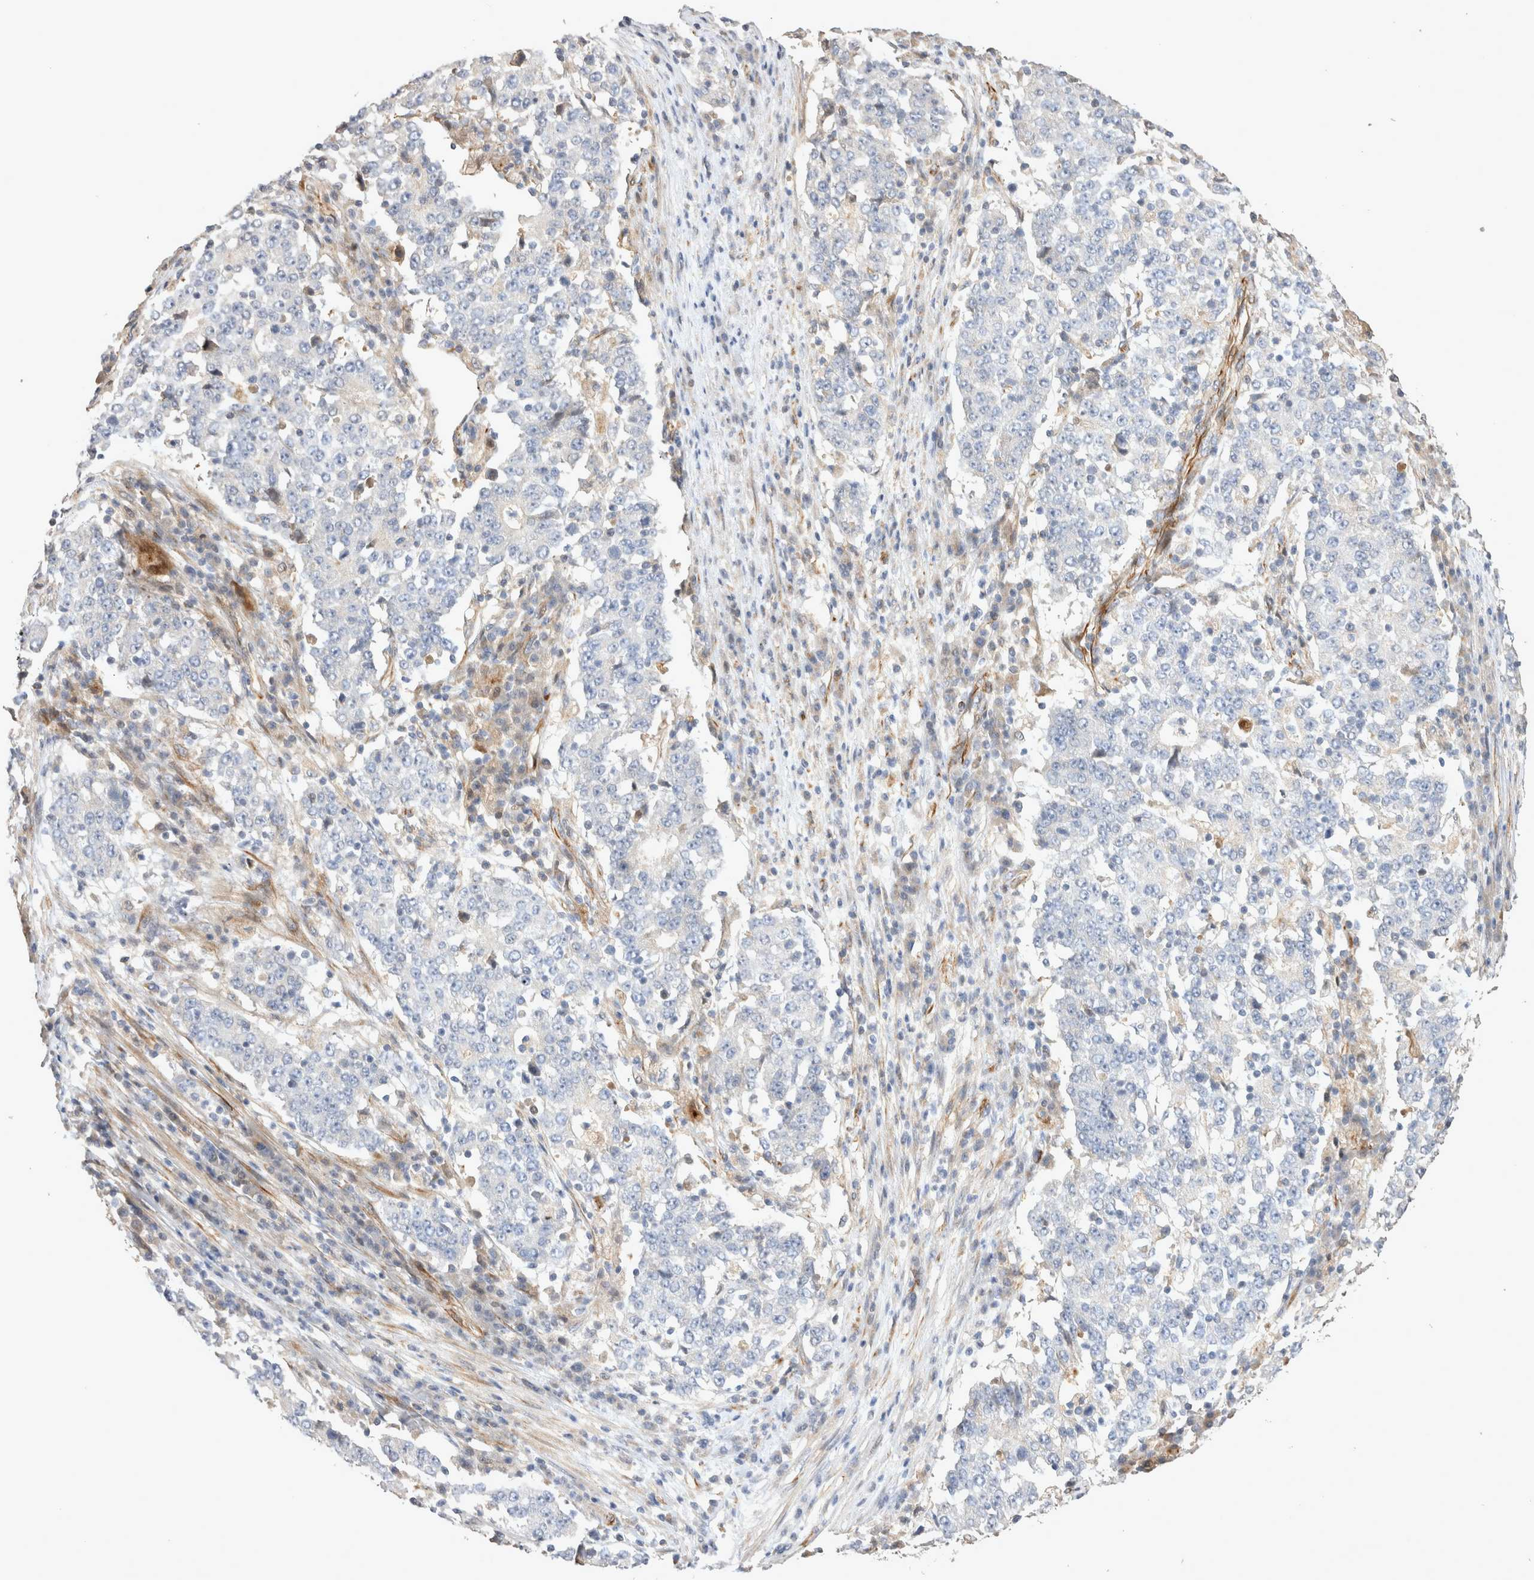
{"staining": {"intensity": "negative", "quantity": "none", "location": "none"}, "tissue": "stomach cancer", "cell_type": "Tumor cells", "image_type": "cancer", "snomed": [{"axis": "morphology", "description": "Adenocarcinoma, NOS"}, {"axis": "topography", "description": "Stomach"}], "caption": "A photomicrograph of human adenocarcinoma (stomach) is negative for staining in tumor cells.", "gene": "NMU", "patient": {"sex": "male", "age": 59}}